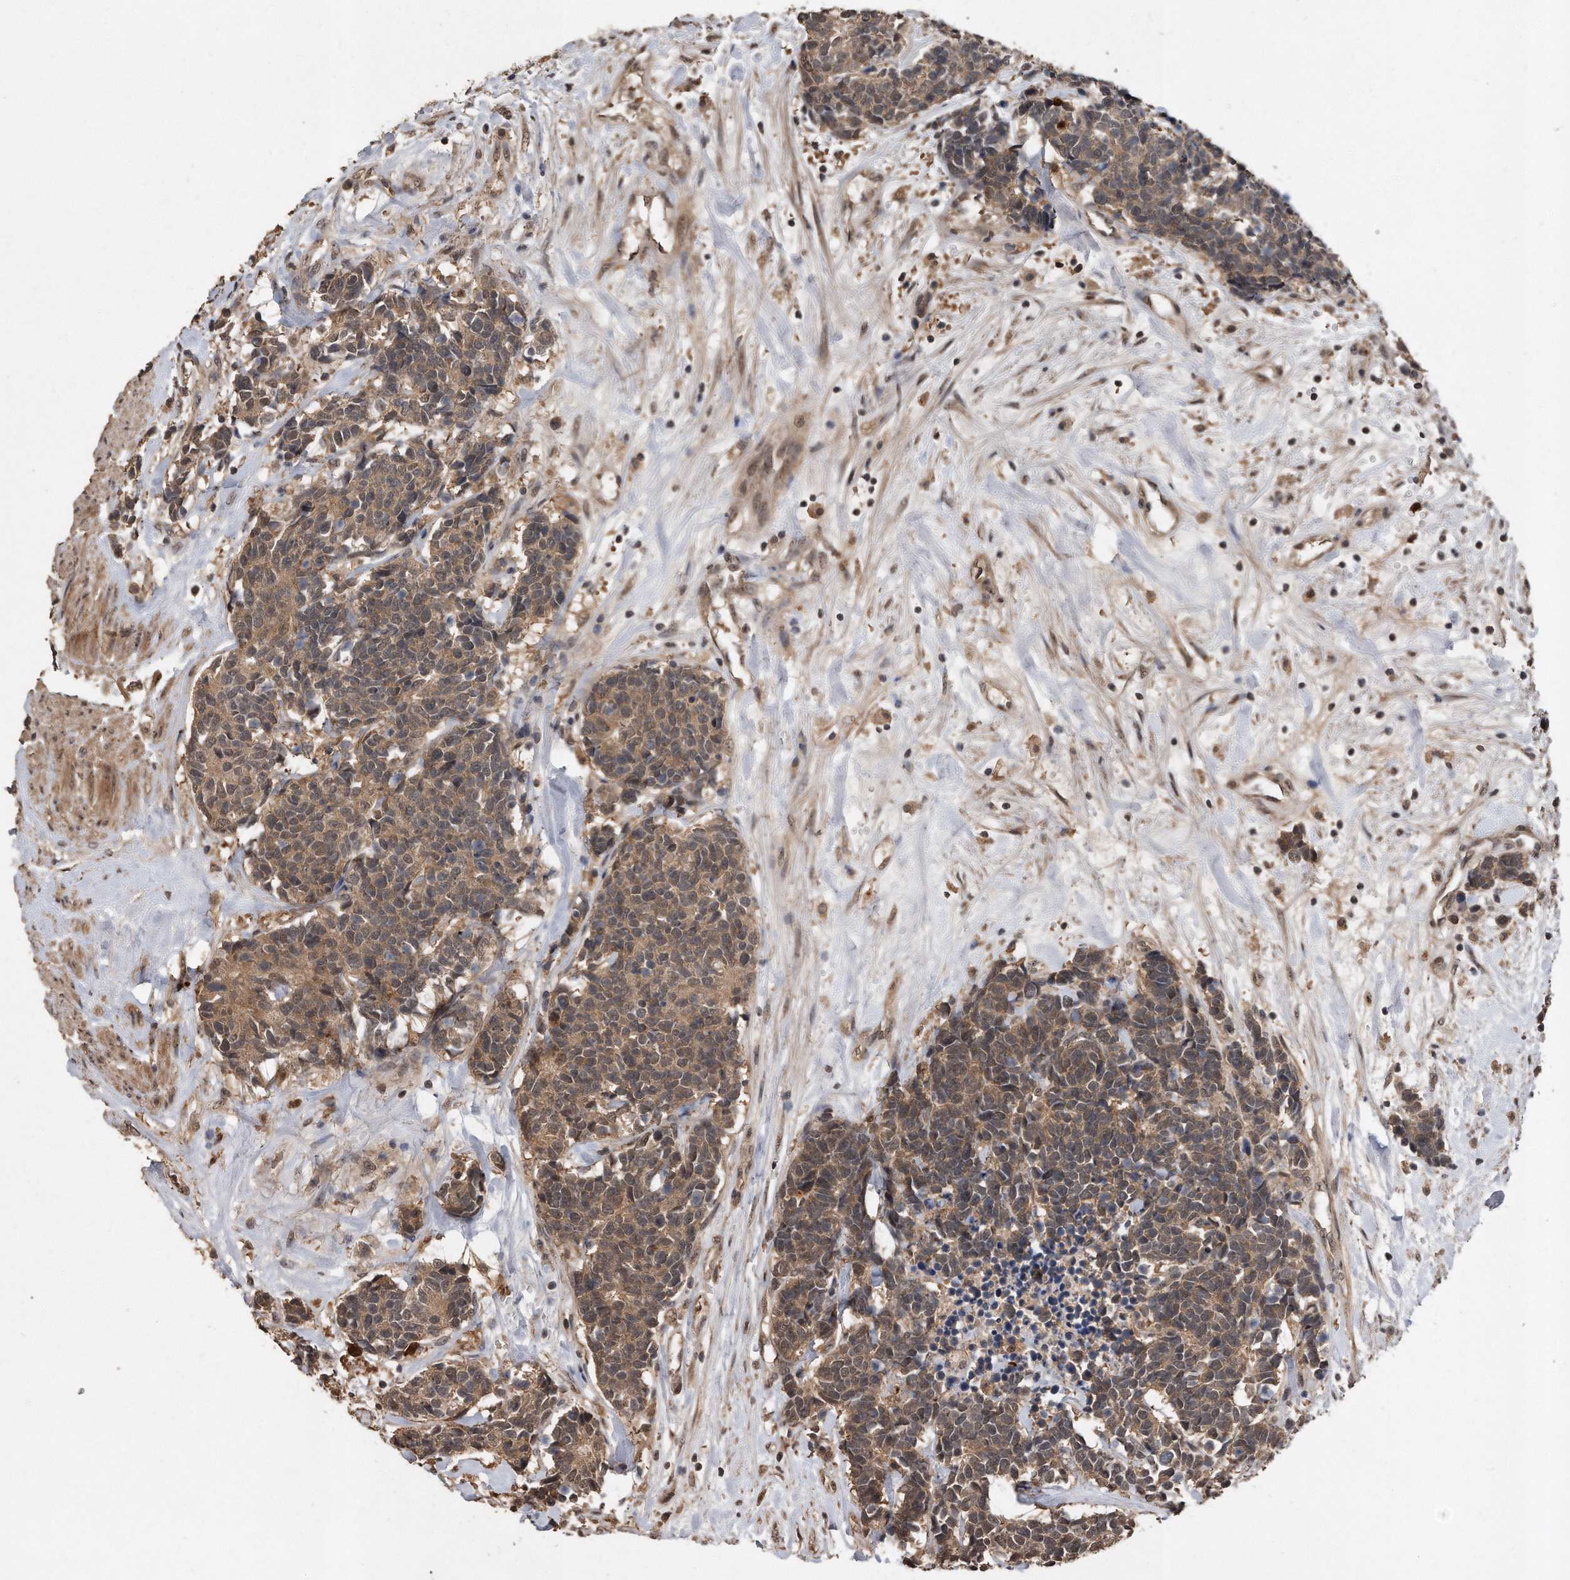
{"staining": {"intensity": "moderate", "quantity": ">75%", "location": "cytoplasmic/membranous,nuclear"}, "tissue": "carcinoid", "cell_type": "Tumor cells", "image_type": "cancer", "snomed": [{"axis": "morphology", "description": "Carcinoma, NOS"}, {"axis": "morphology", "description": "Carcinoid, malignant, NOS"}, {"axis": "topography", "description": "Urinary bladder"}], "caption": "A high-resolution photomicrograph shows IHC staining of carcinoid, which demonstrates moderate cytoplasmic/membranous and nuclear expression in about >75% of tumor cells.", "gene": "PELO", "patient": {"sex": "male", "age": 57}}